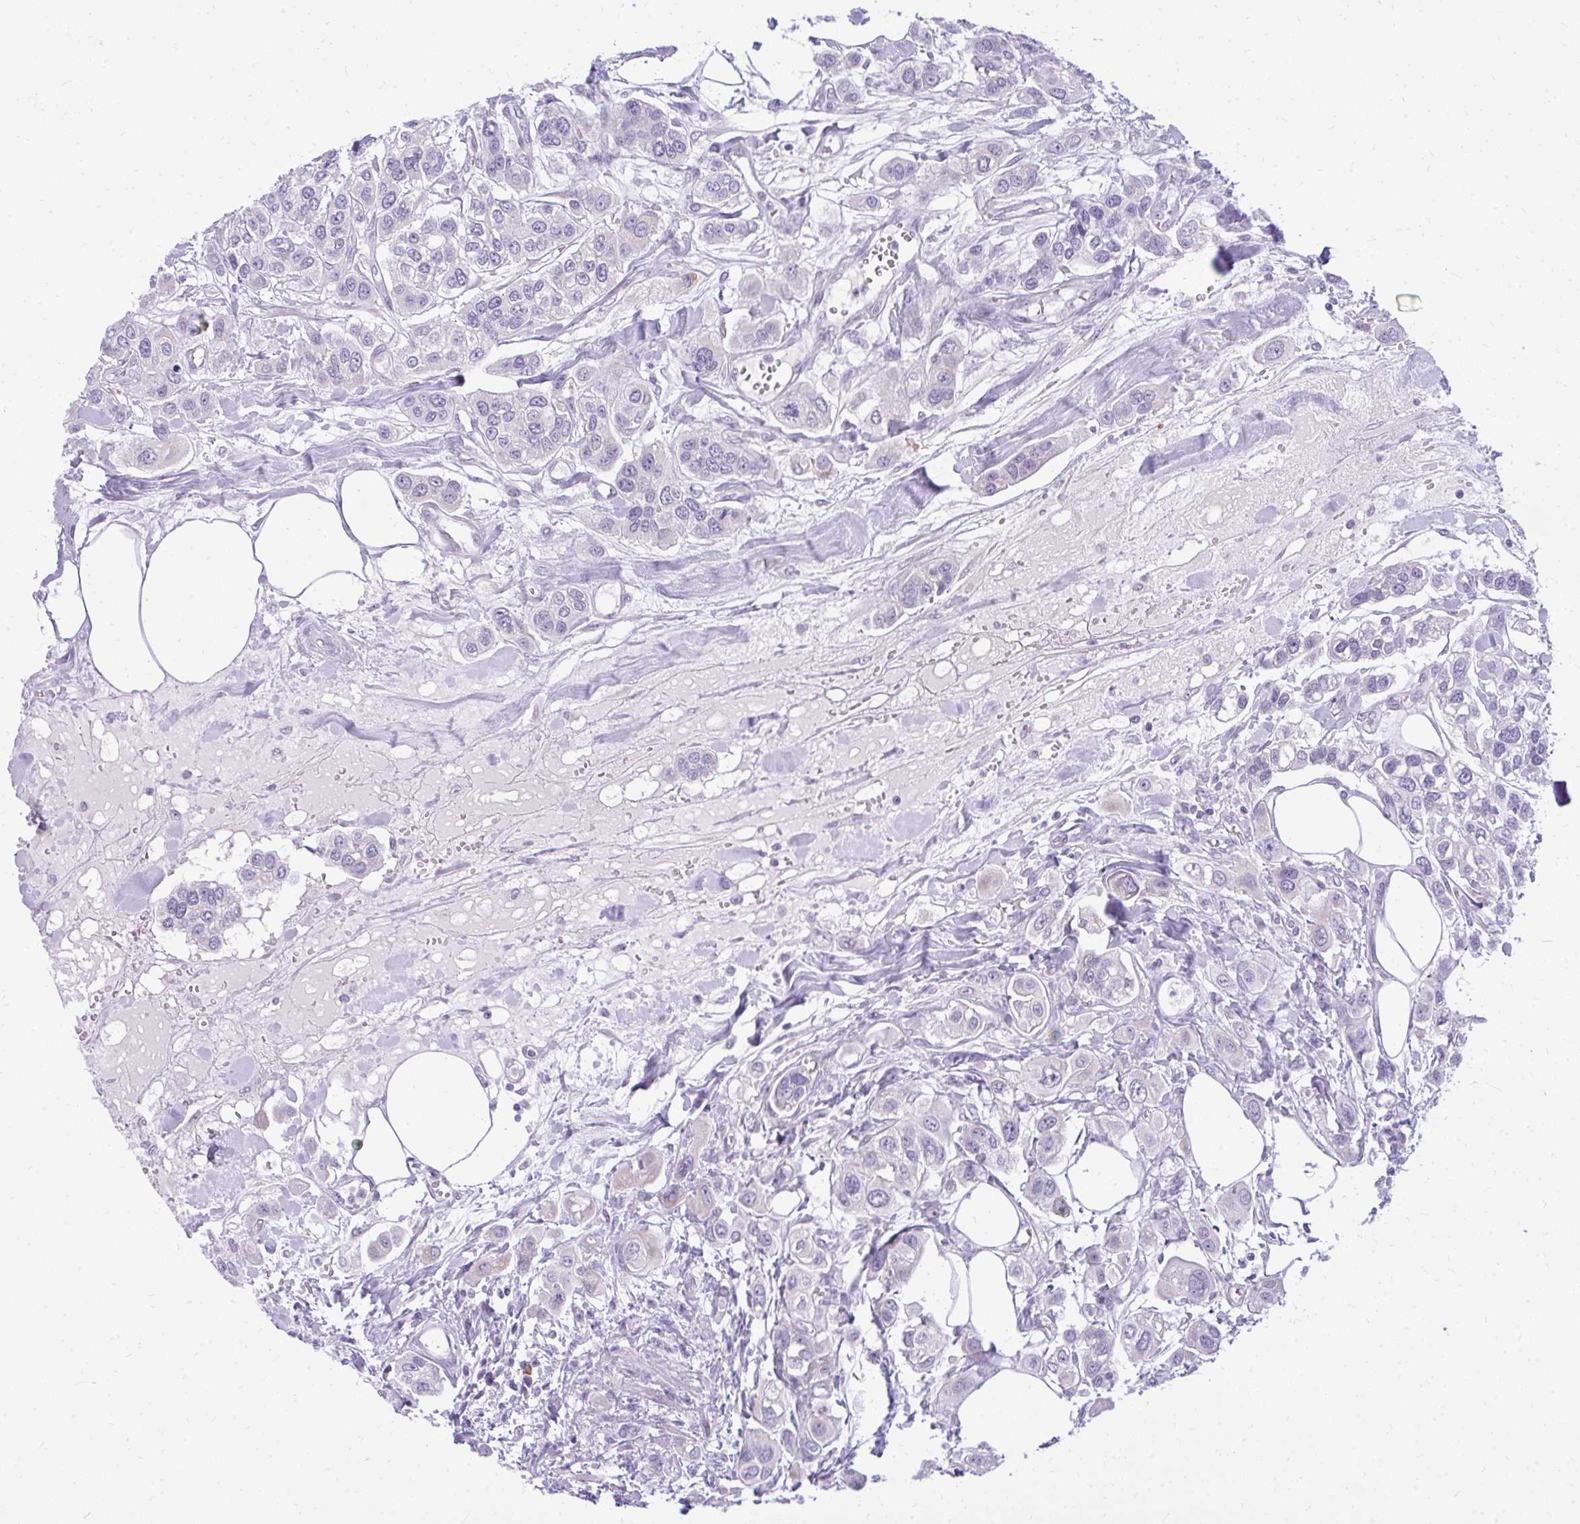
{"staining": {"intensity": "negative", "quantity": "none", "location": "none"}, "tissue": "urothelial cancer", "cell_type": "Tumor cells", "image_type": "cancer", "snomed": [{"axis": "morphology", "description": "Urothelial carcinoma, High grade"}, {"axis": "topography", "description": "Urinary bladder"}], "caption": "An immunohistochemistry (IHC) micrograph of urothelial carcinoma (high-grade) is shown. There is no staining in tumor cells of urothelial carcinoma (high-grade).", "gene": "PRAP1", "patient": {"sex": "male", "age": 67}}